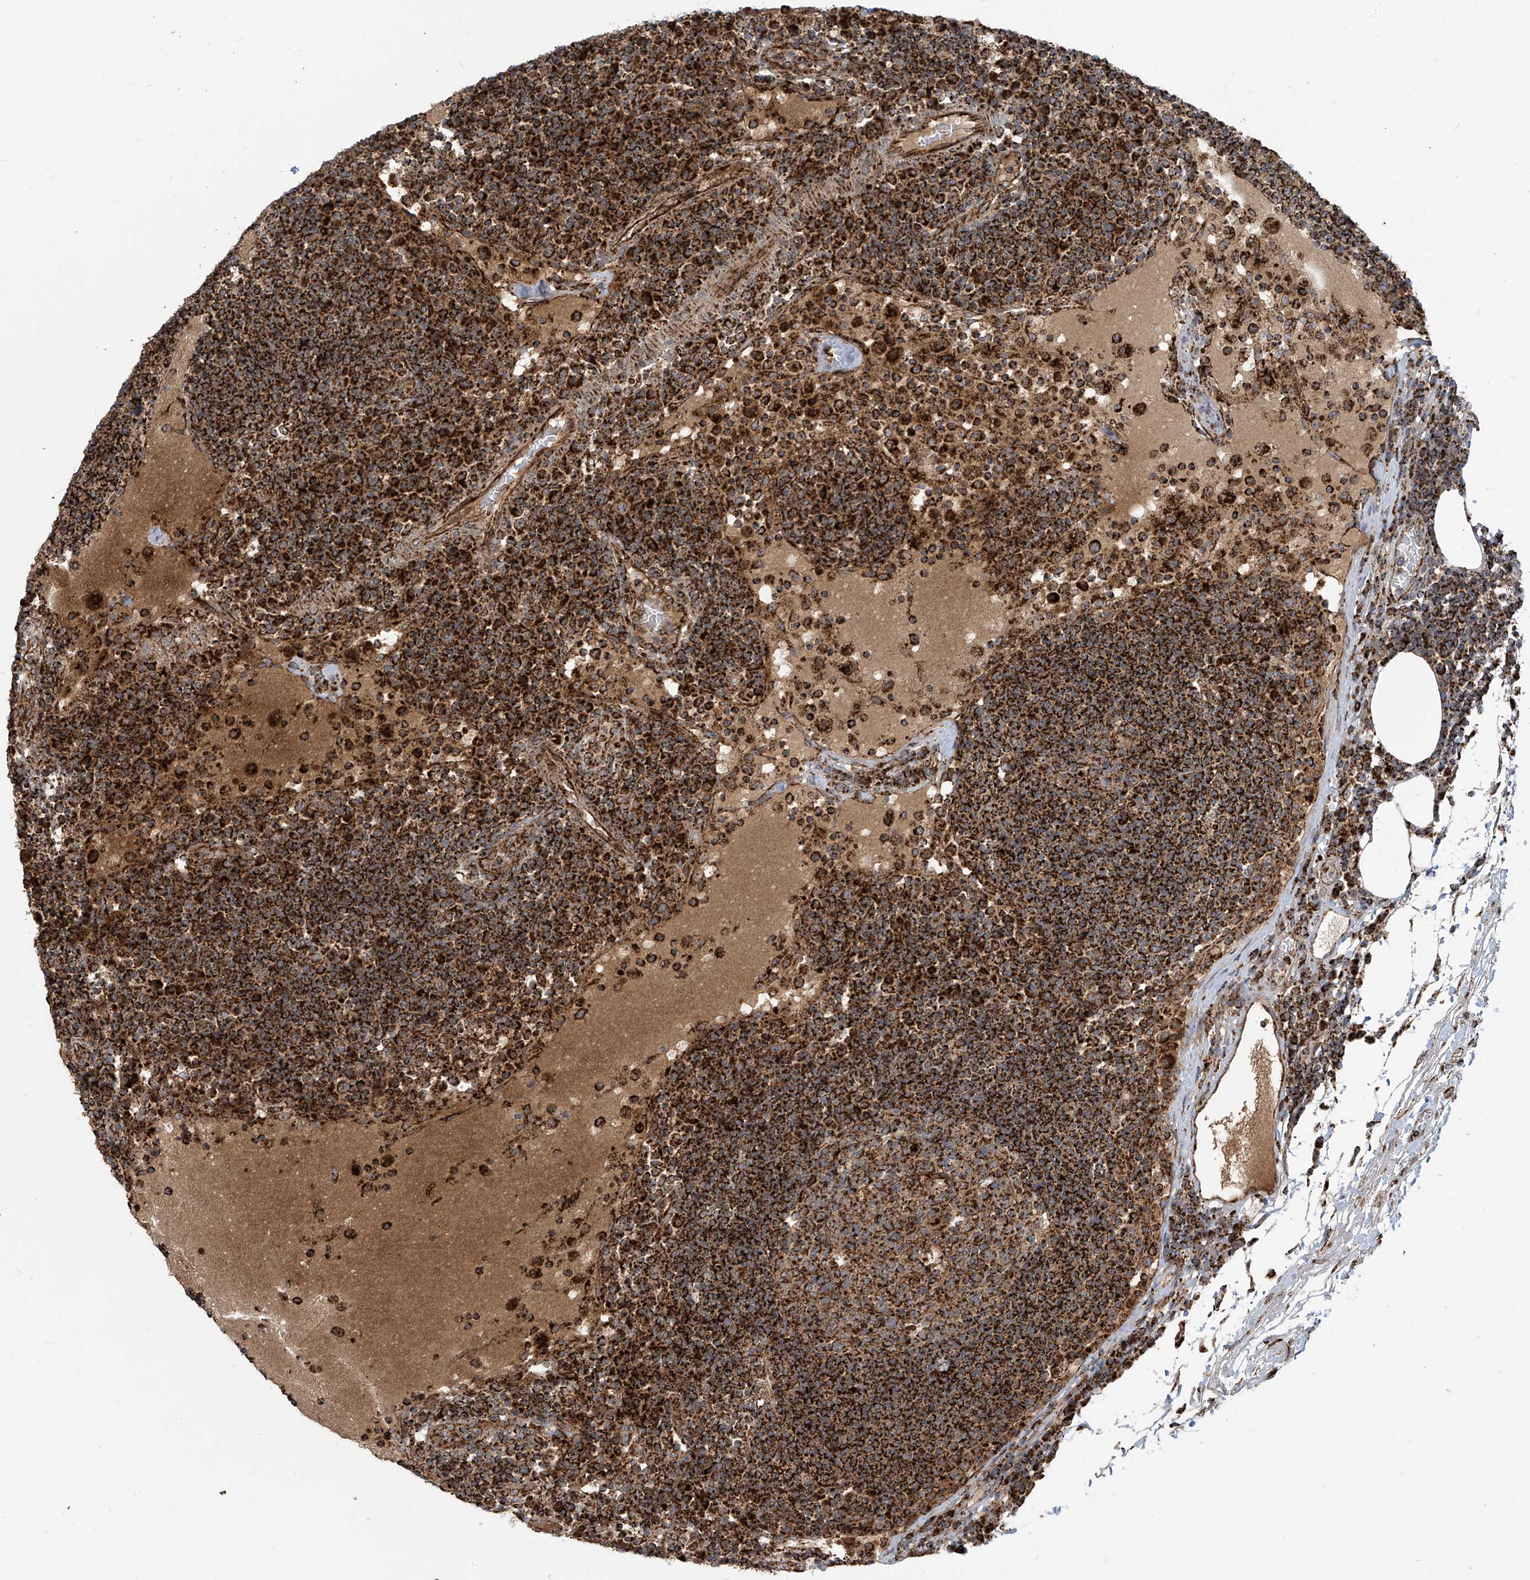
{"staining": {"intensity": "strong", "quantity": "25%-75%", "location": "cytoplasmic/membranous"}, "tissue": "lymph node", "cell_type": "Germinal center cells", "image_type": "normal", "snomed": [{"axis": "morphology", "description": "Normal tissue, NOS"}, {"axis": "topography", "description": "Lymph node"}], "caption": "Brown immunohistochemical staining in benign lymph node exhibits strong cytoplasmic/membranous staining in about 25%-75% of germinal center cells. Nuclei are stained in blue.", "gene": "COX10", "patient": {"sex": "female", "age": 53}}